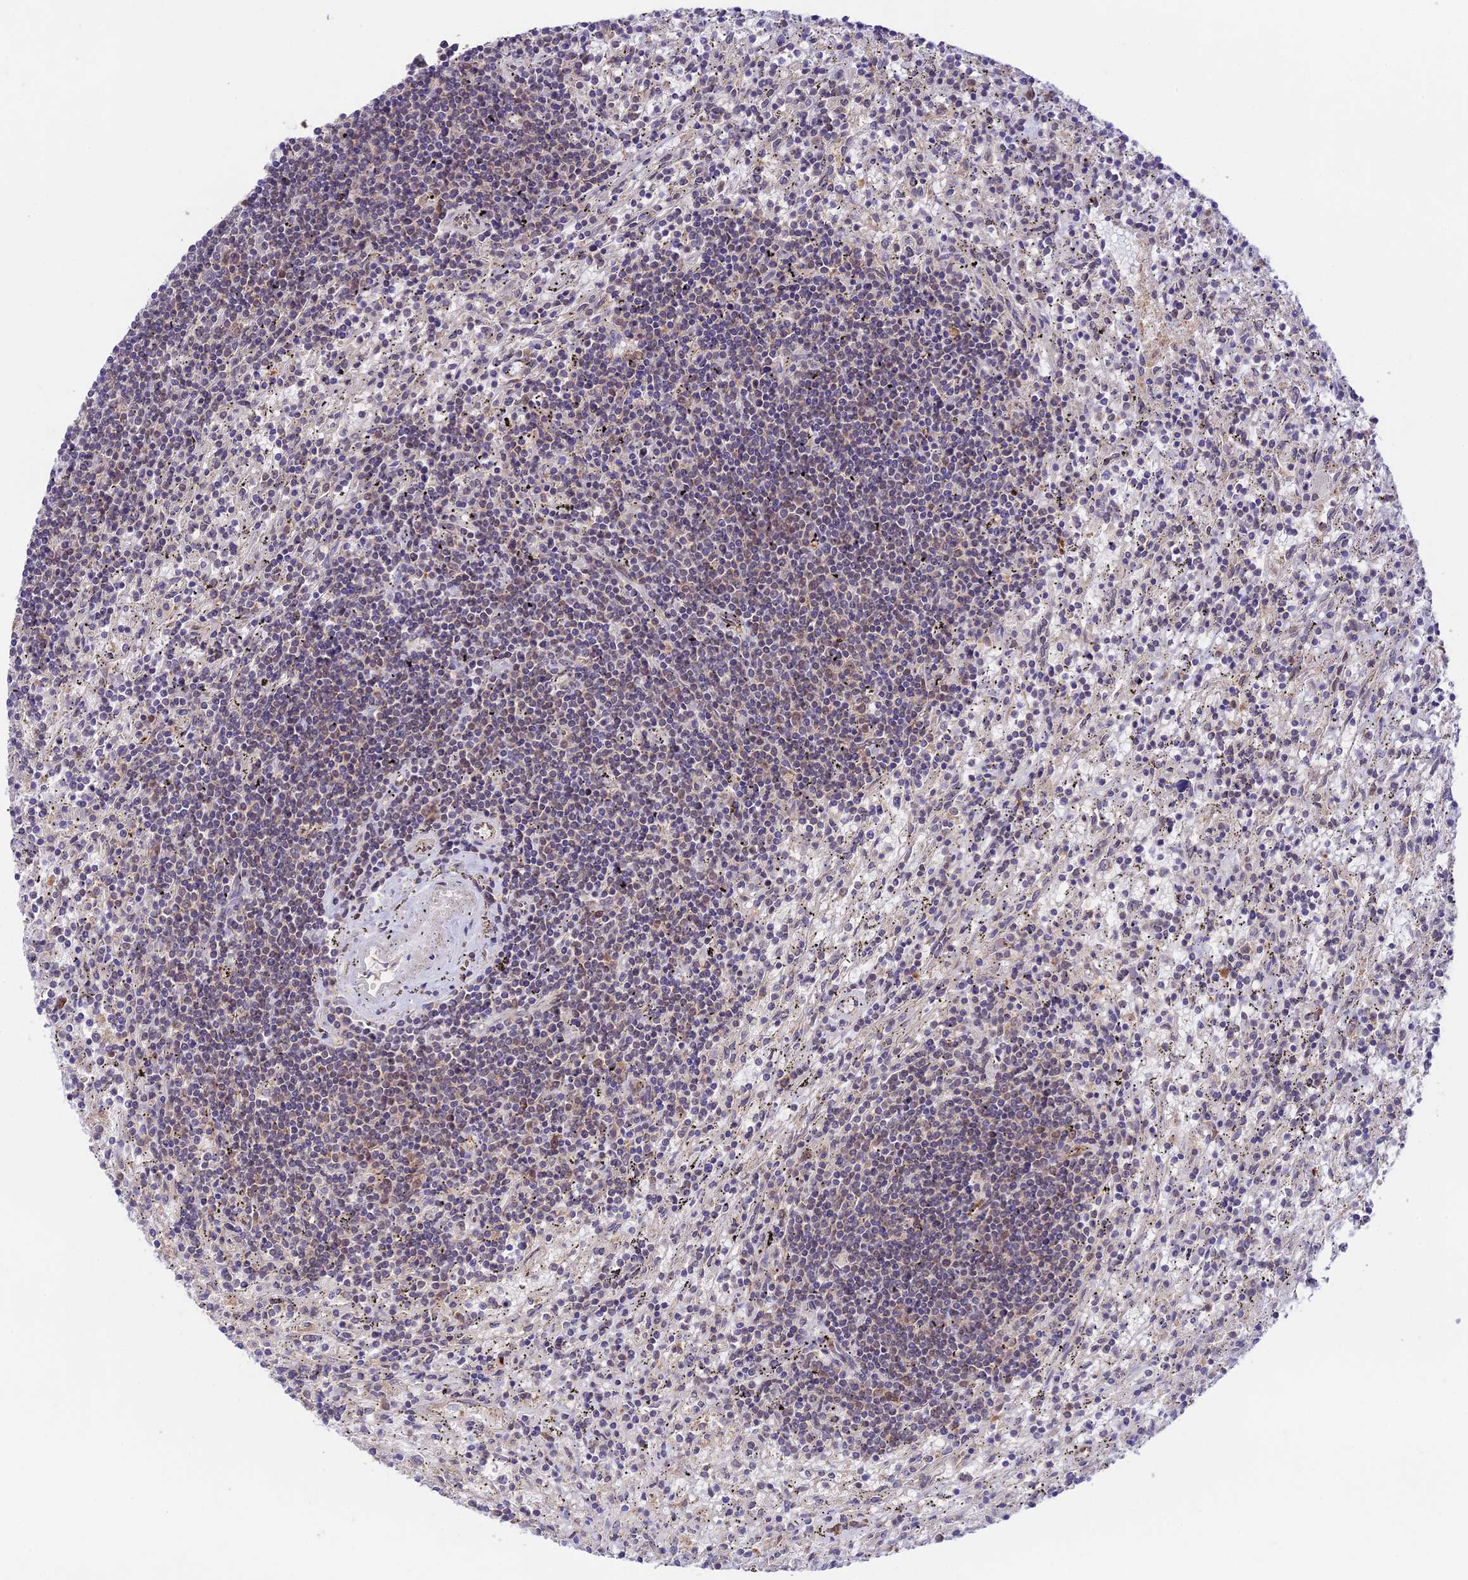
{"staining": {"intensity": "negative", "quantity": "none", "location": "none"}, "tissue": "lymphoma", "cell_type": "Tumor cells", "image_type": "cancer", "snomed": [{"axis": "morphology", "description": "Malignant lymphoma, non-Hodgkin's type, Low grade"}, {"axis": "topography", "description": "Spleen"}], "caption": "DAB immunohistochemical staining of human lymphoma reveals no significant positivity in tumor cells.", "gene": "TRIM40", "patient": {"sex": "male", "age": 76}}